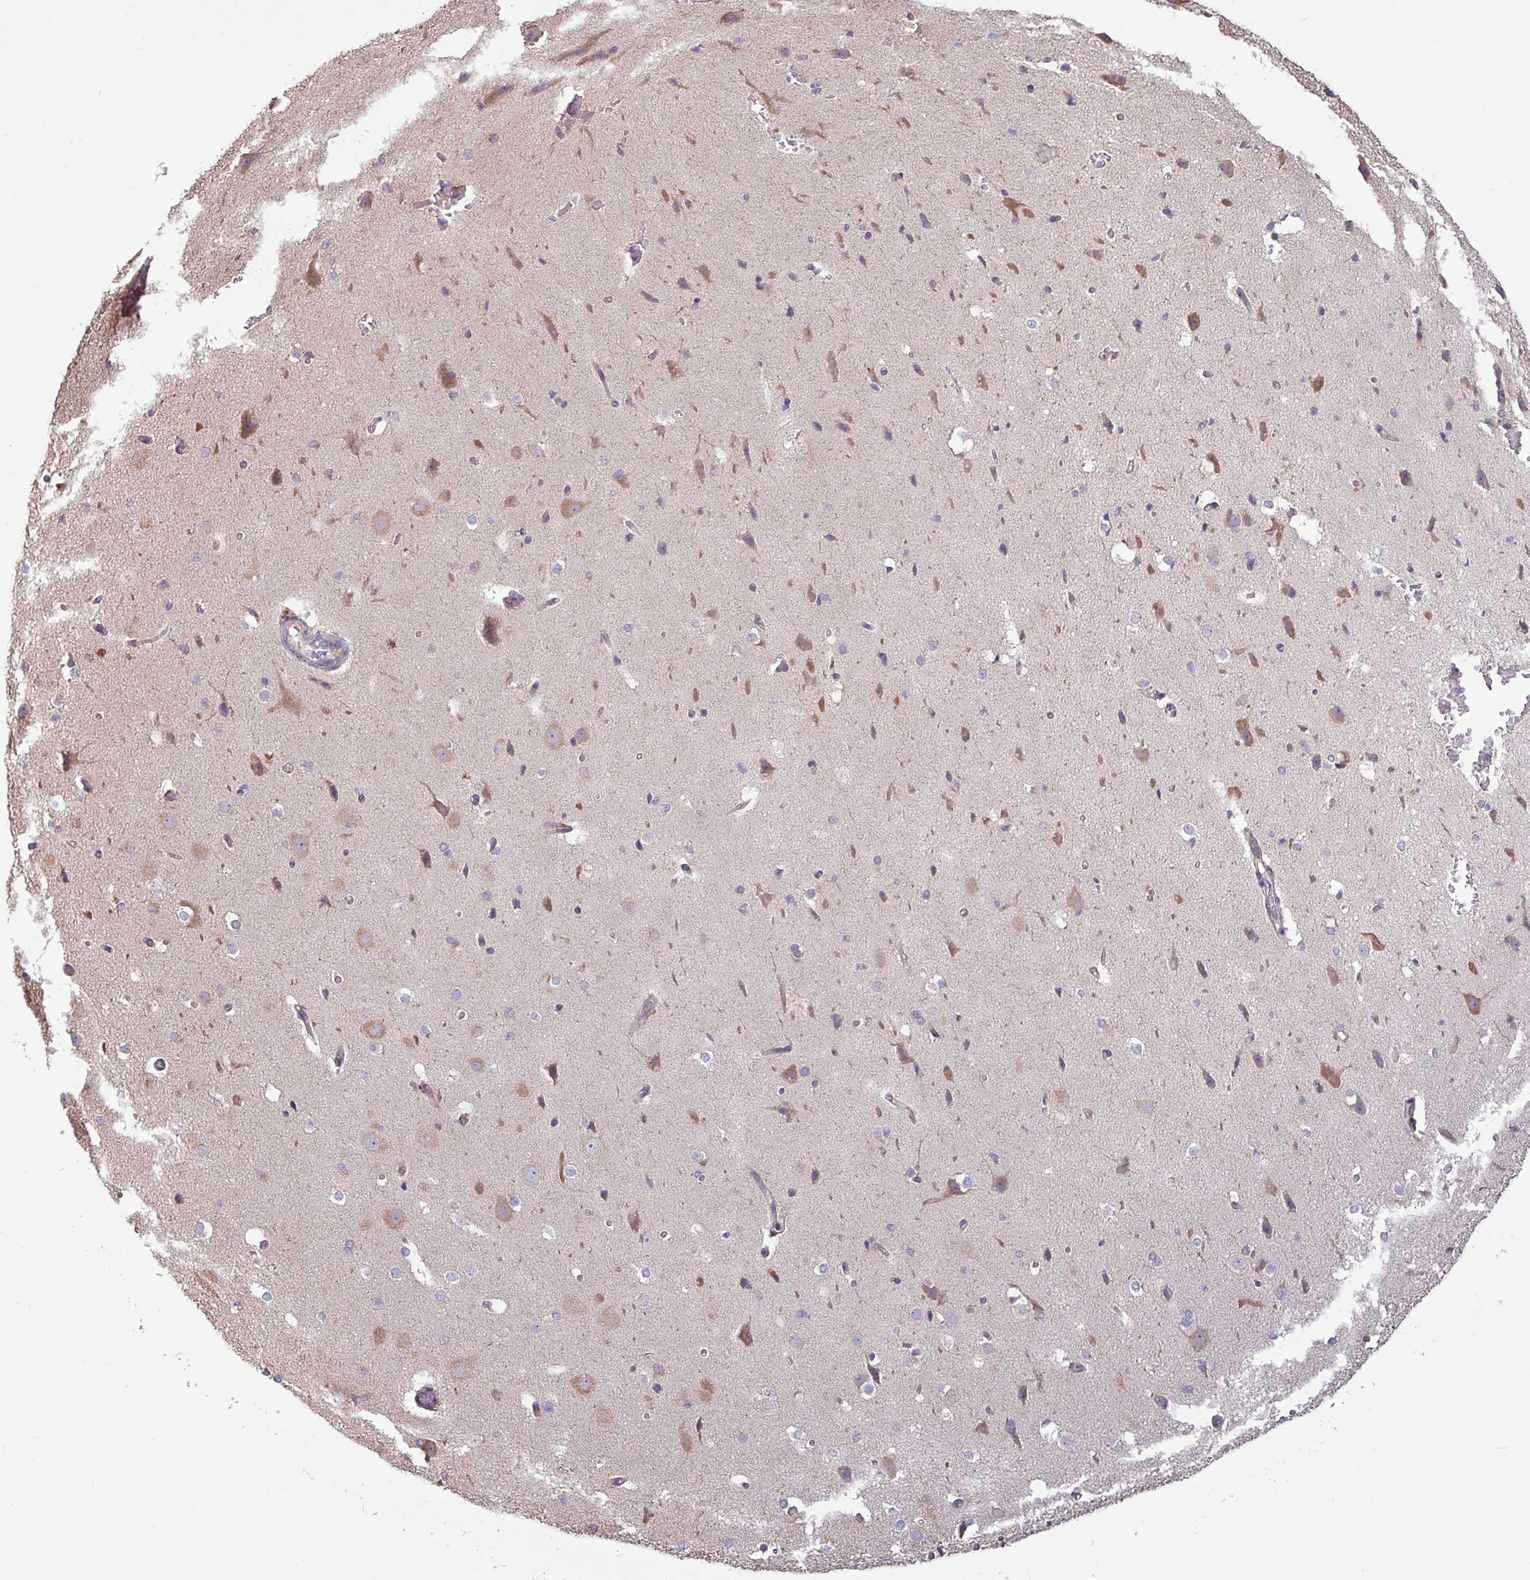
{"staining": {"intensity": "weak", "quantity": "25%-75%", "location": "cytoplasmic/membranous"}, "tissue": "cerebral cortex", "cell_type": "Endothelial cells", "image_type": "normal", "snomed": [{"axis": "morphology", "description": "Normal tissue, NOS"}, {"axis": "morphology", "description": "Inflammation, NOS"}, {"axis": "topography", "description": "Cerebral cortex"}], "caption": "An image showing weak cytoplasmic/membranous staining in approximately 25%-75% of endothelial cells in benign cerebral cortex, as visualized by brown immunohistochemical staining.", "gene": "PPM1J", "patient": {"sex": "male", "age": 6}}